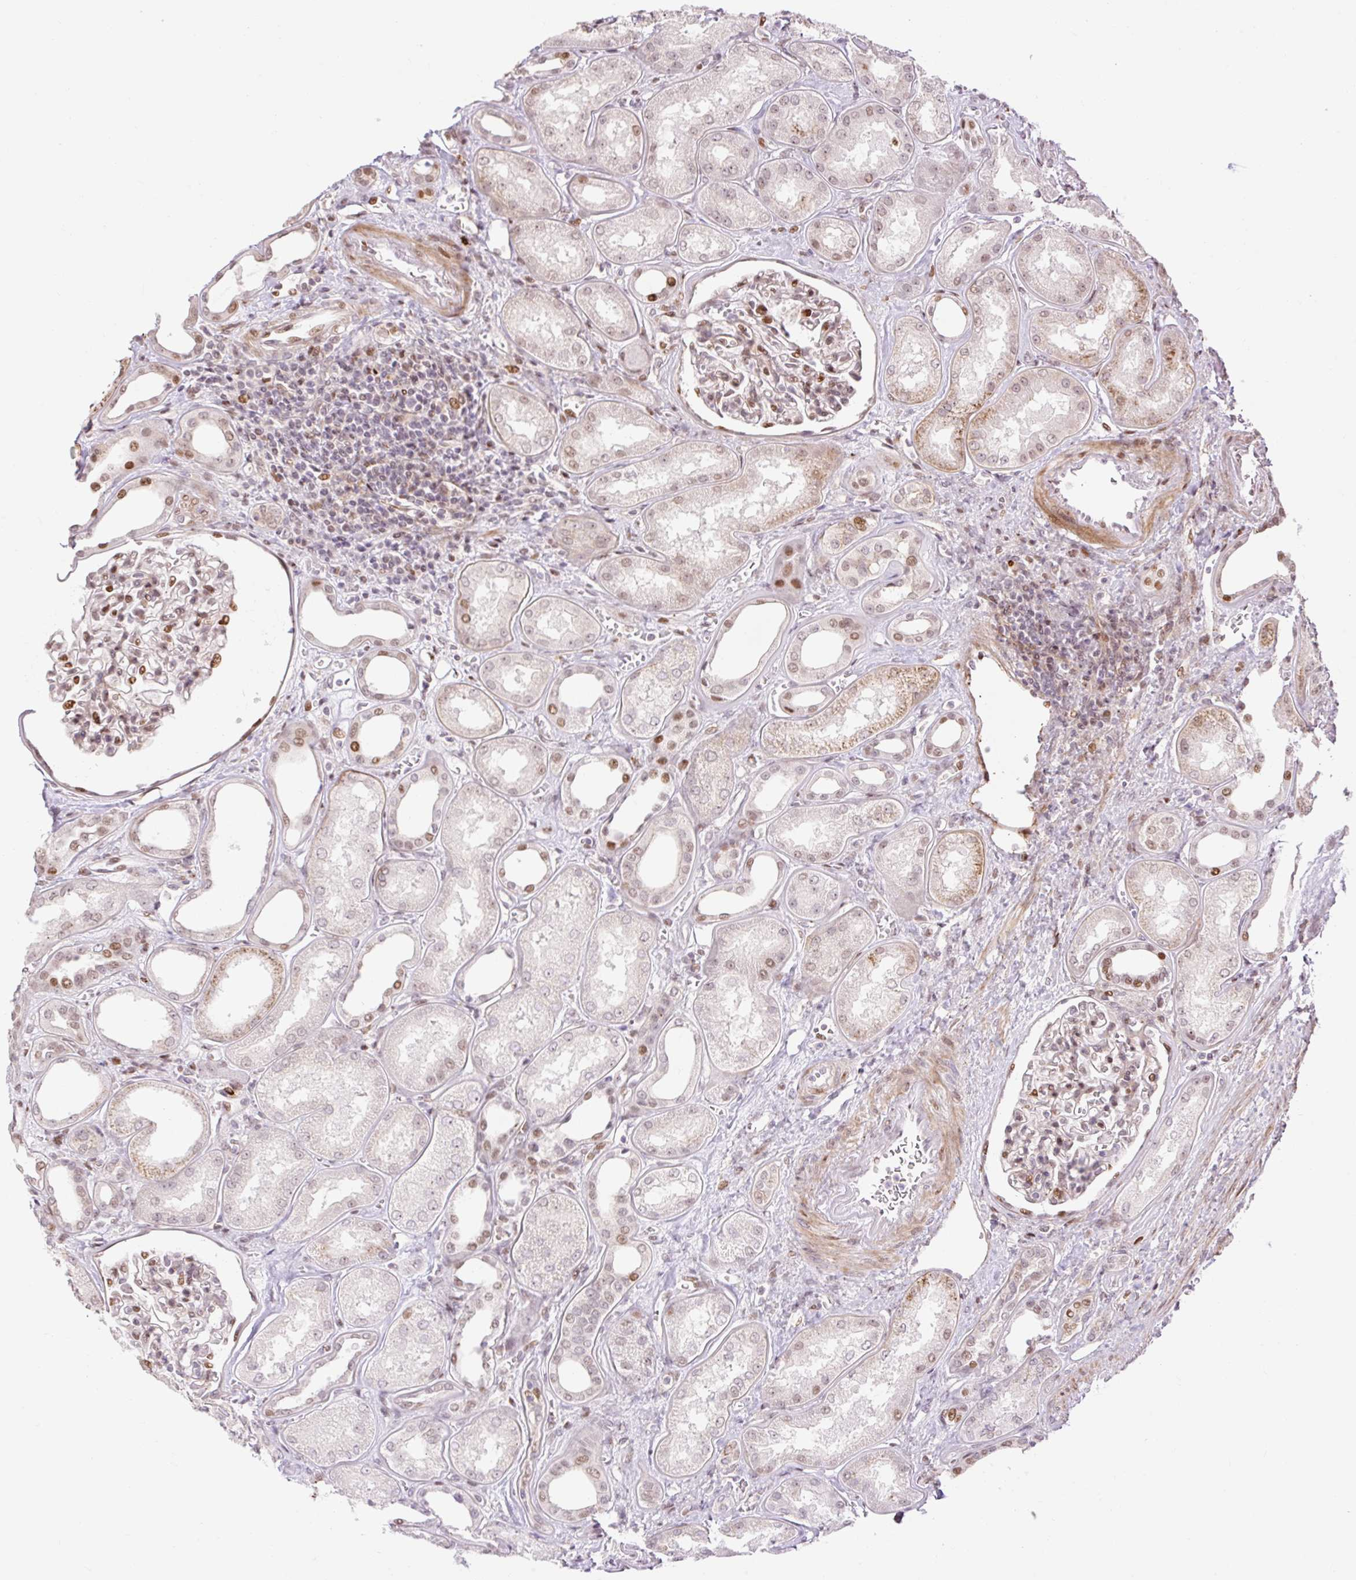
{"staining": {"intensity": "moderate", "quantity": "25%-75%", "location": "nuclear"}, "tissue": "kidney", "cell_type": "Cells in glomeruli", "image_type": "normal", "snomed": [{"axis": "morphology", "description": "Normal tissue, NOS"}, {"axis": "morphology", "description": "Adenocarcinoma, NOS"}, {"axis": "topography", "description": "Kidney"}], "caption": "This is an image of IHC staining of unremarkable kidney, which shows moderate expression in the nuclear of cells in glomeruli.", "gene": "RIPPLY3", "patient": {"sex": "female", "age": 68}}